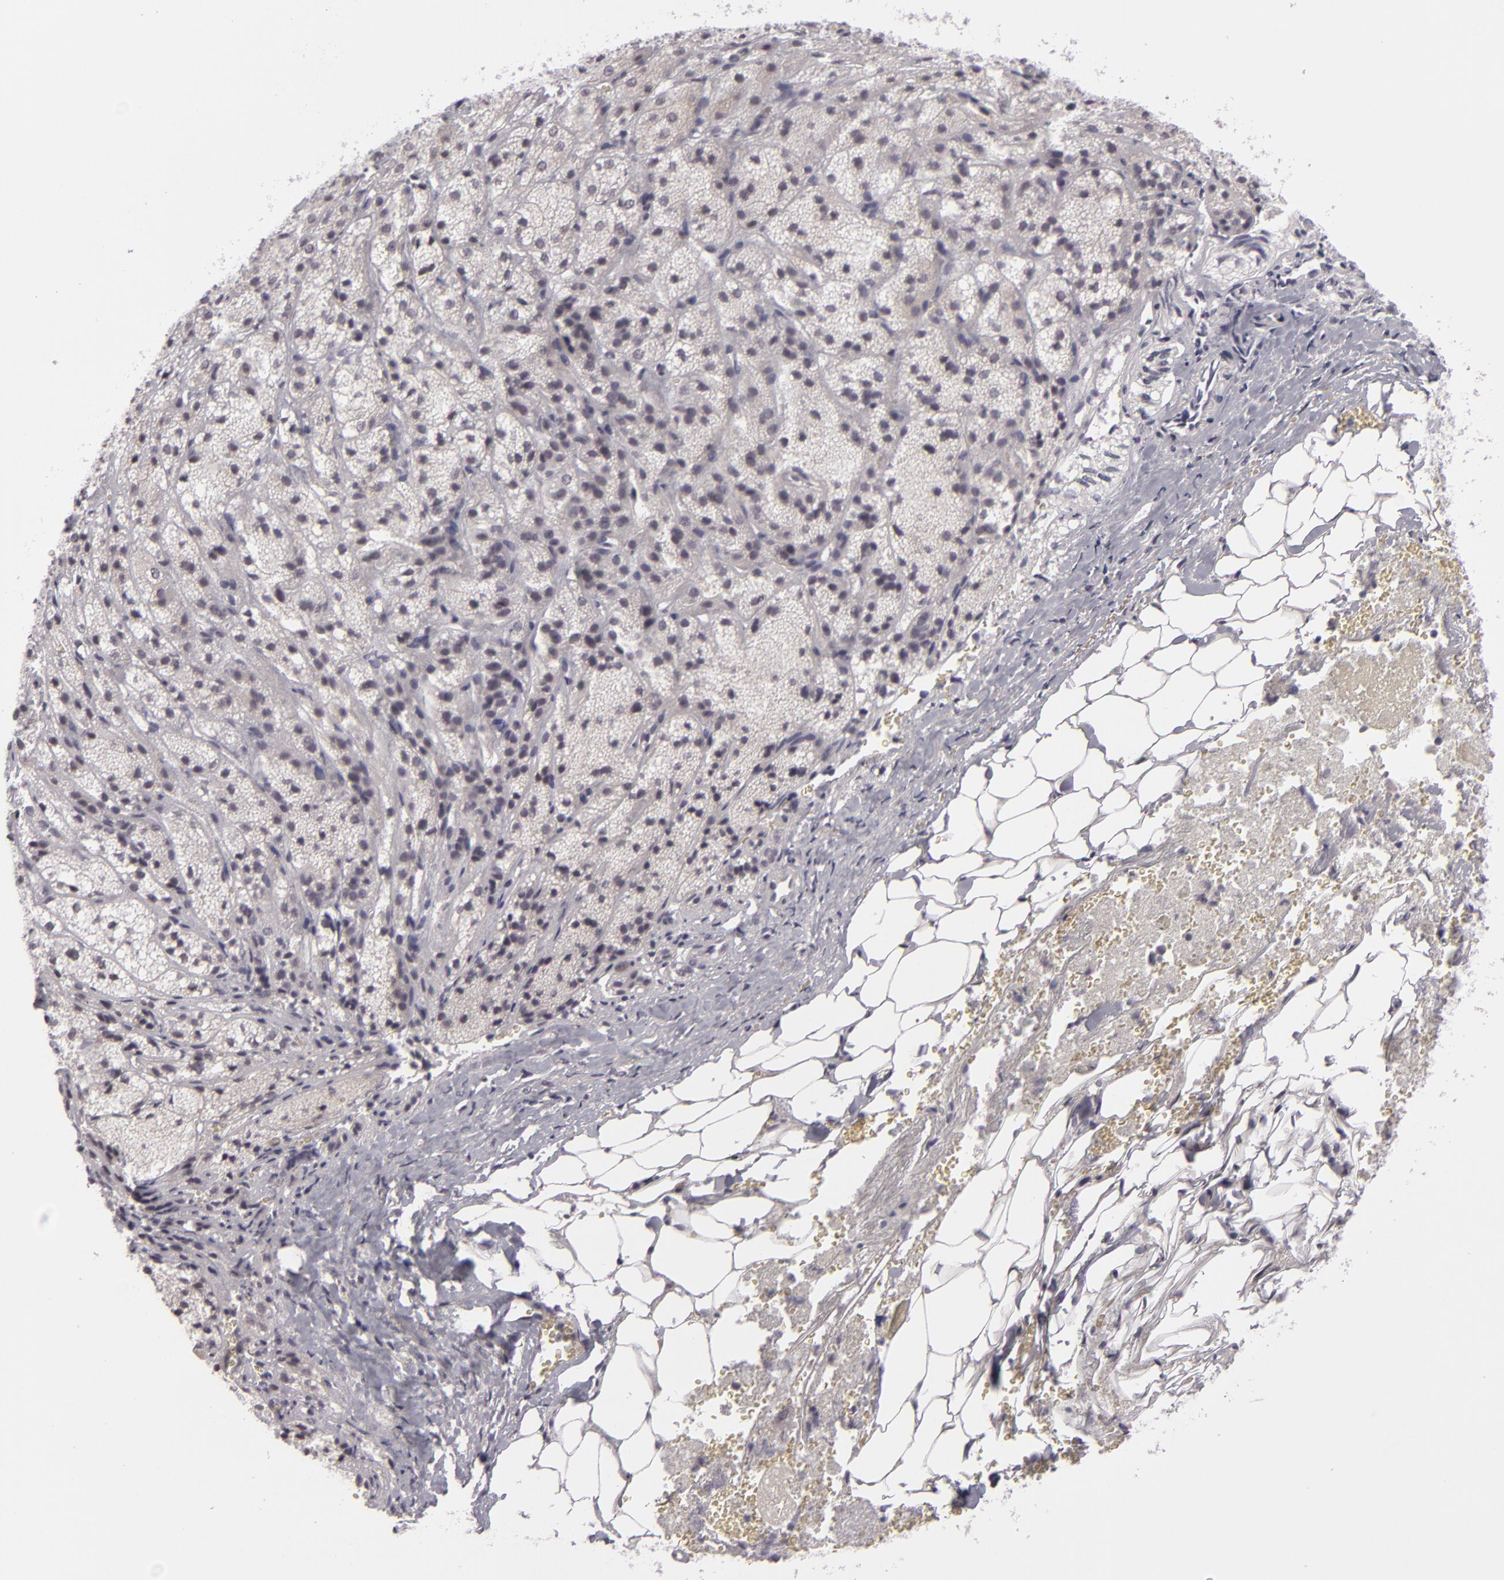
{"staining": {"intensity": "negative", "quantity": "none", "location": "none"}, "tissue": "adrenal gland", "cell_type": "Glandular cells", "image_type": "normal", "snomed": [{"axis": "morphology", "description": "Normal tissue, NOS"}, {"axis": "topography", "description": "Adrenal gland"}], "caption": "Protein analysis of unremarkable adrenal gland demonstrates no significant expression in glandular cells. (Immunohistochemistry, brightfield microscopy, high magnification).", "gene": "ZNF205", "patient": {"sex": "female", "age": 71}}